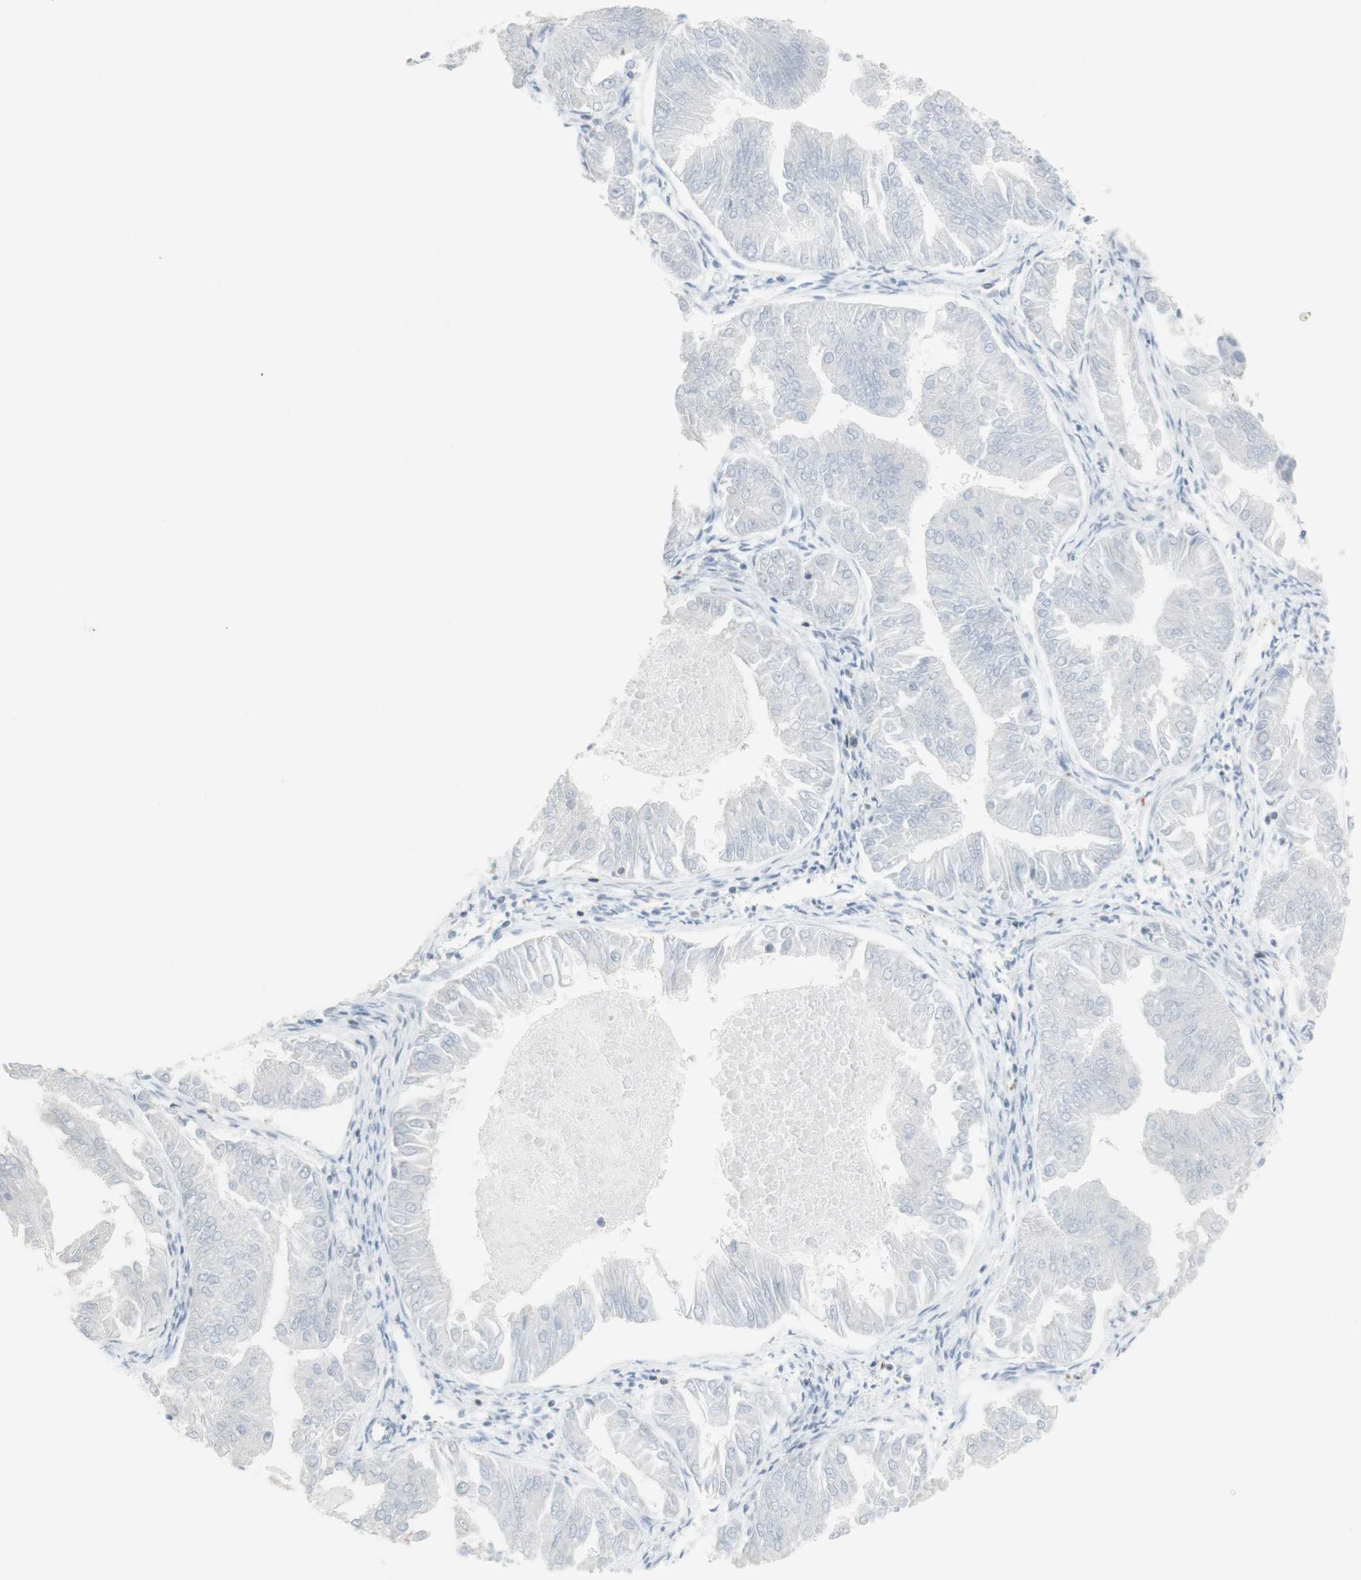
{"staining": {"intensity": "negative", "quantity": "none", "location": "none"}, "tissue": "endometrial cancer", "cell_type": "Tumor cells", "image_type": "cancer", "snomed": [{"axis": "morphology", "description": "Adenocarcinoma, NOS"}, {"axis": "topography", "description": "Endometrium"}], "caption": "A histopathology image of endometrial adenocarcinoma stained for a protein reveals no brown staining in tumor cells.", "gene": "NRG1", "patient": {"sex": "female", "age": 53}}